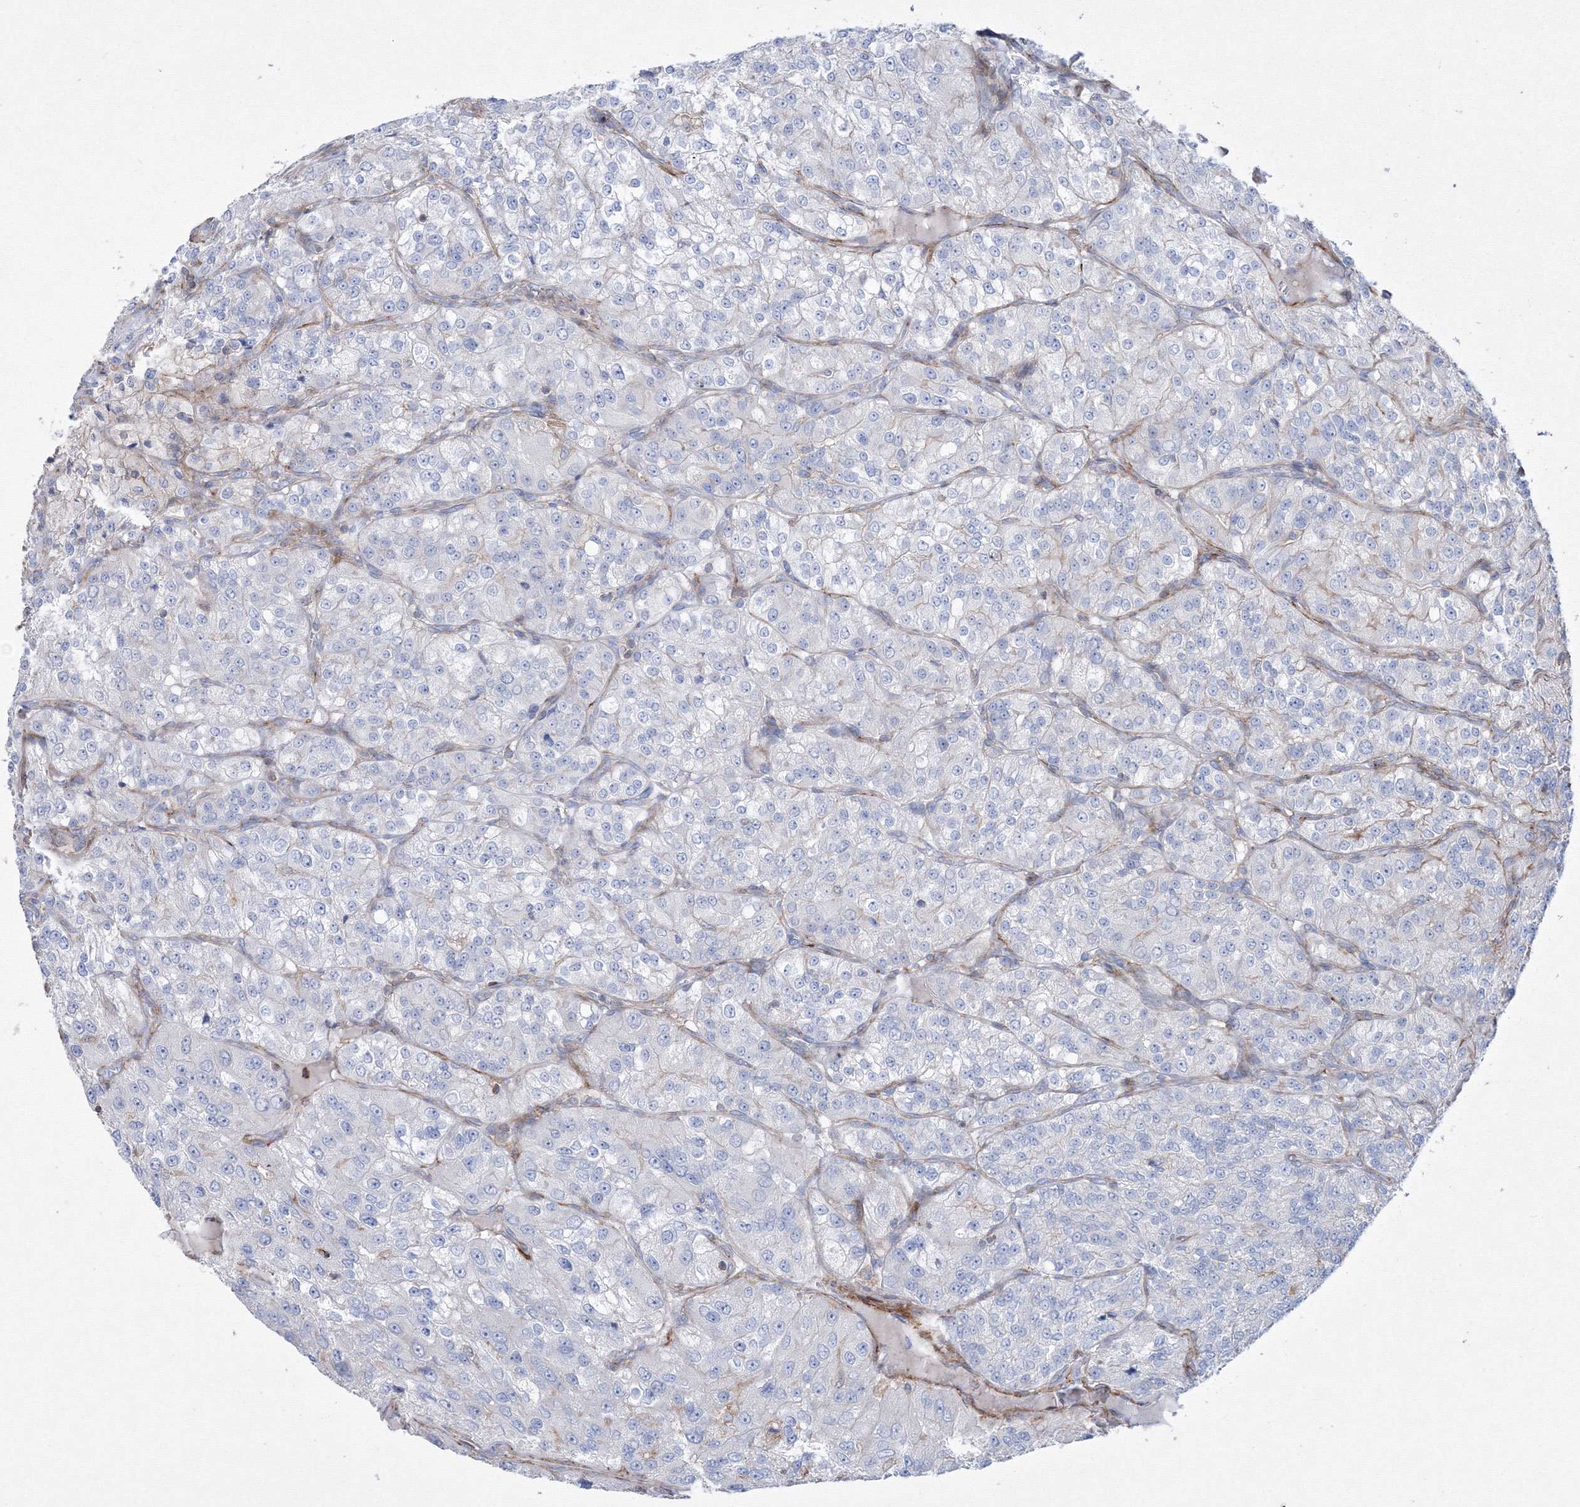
{"staining": {"intensity": "negative", "quantity": "none", "location": "none"}, "tissue": "renal cancer", "cell_type": "Tumor cells", "image_type": "cancer", "snomed": [{"axis": "morphology", "description": "Adenocarcinoma, NOS"}, {"axis": "topography", "description": "Kidney"}], "caption": "IHC photomicrograph of neoplastic tissue: human renal cancer stained with DAB (3,3'-diaminobenzidine) shows no significant protein positivity in tumor cells.", "gene": "GPR82", "patient": {"sex": "female", "age": 63}}